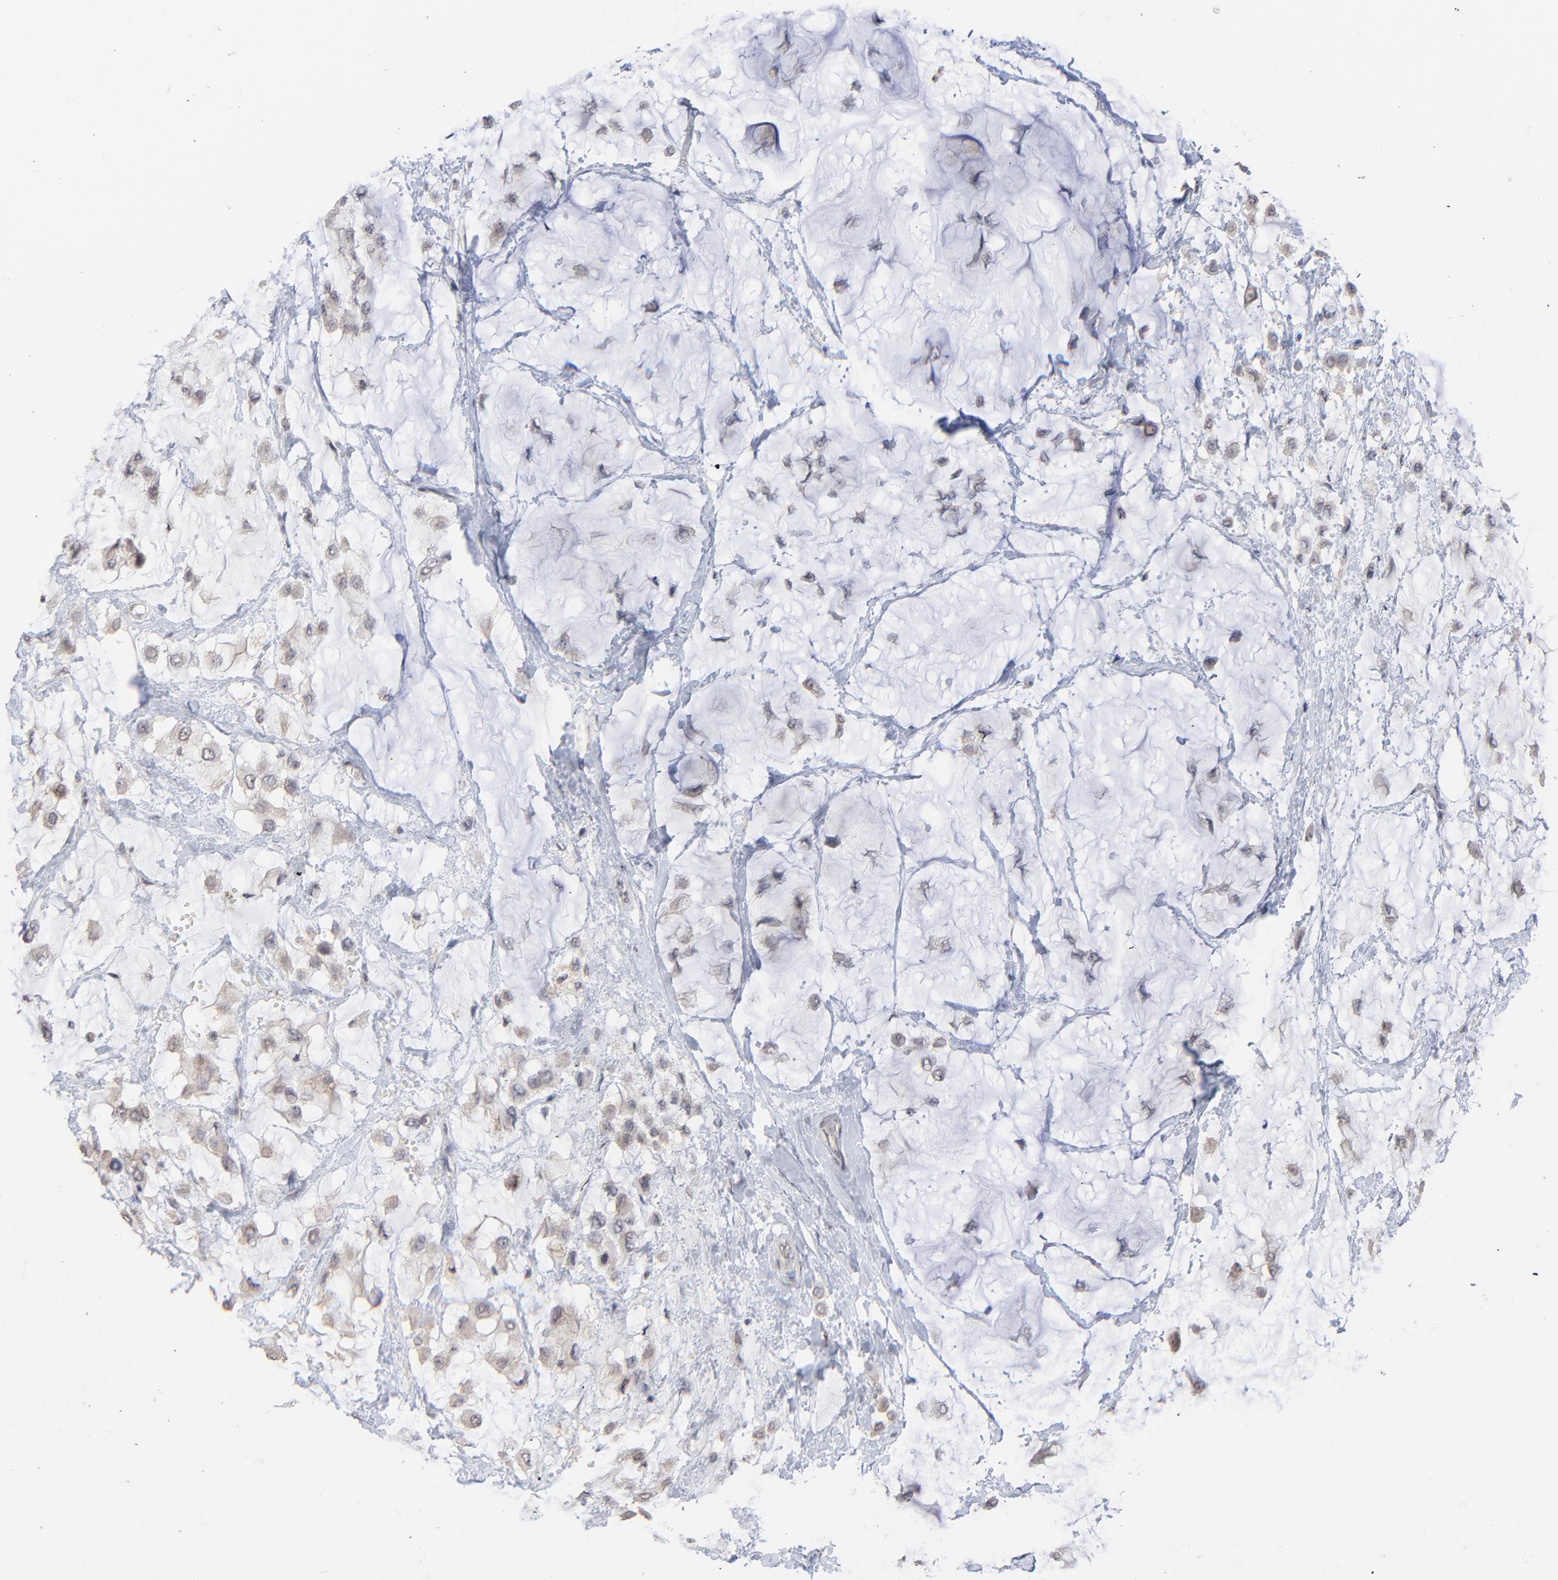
{"staining": {"intensity": "weak", "quantity": ">75%", "location": "cytoplasmic/membranous"}, "tissue": "breast cancer", "cell_type": "Tumor cells", "image_type": "cancer", "snomed": [{"axis": "morphology", "description": "Lobular carcinoma"}, {"axis": "topography", "description": "Breast"}], "caption": "Lobular carcinoma (breast) stained for a protein (brown) demonstrates weak cytoplasmic/membranous positive expression in about >75% of tumor cells.", "gene": "FAM199X", "patient": {"sex": "female", "age": 85}}